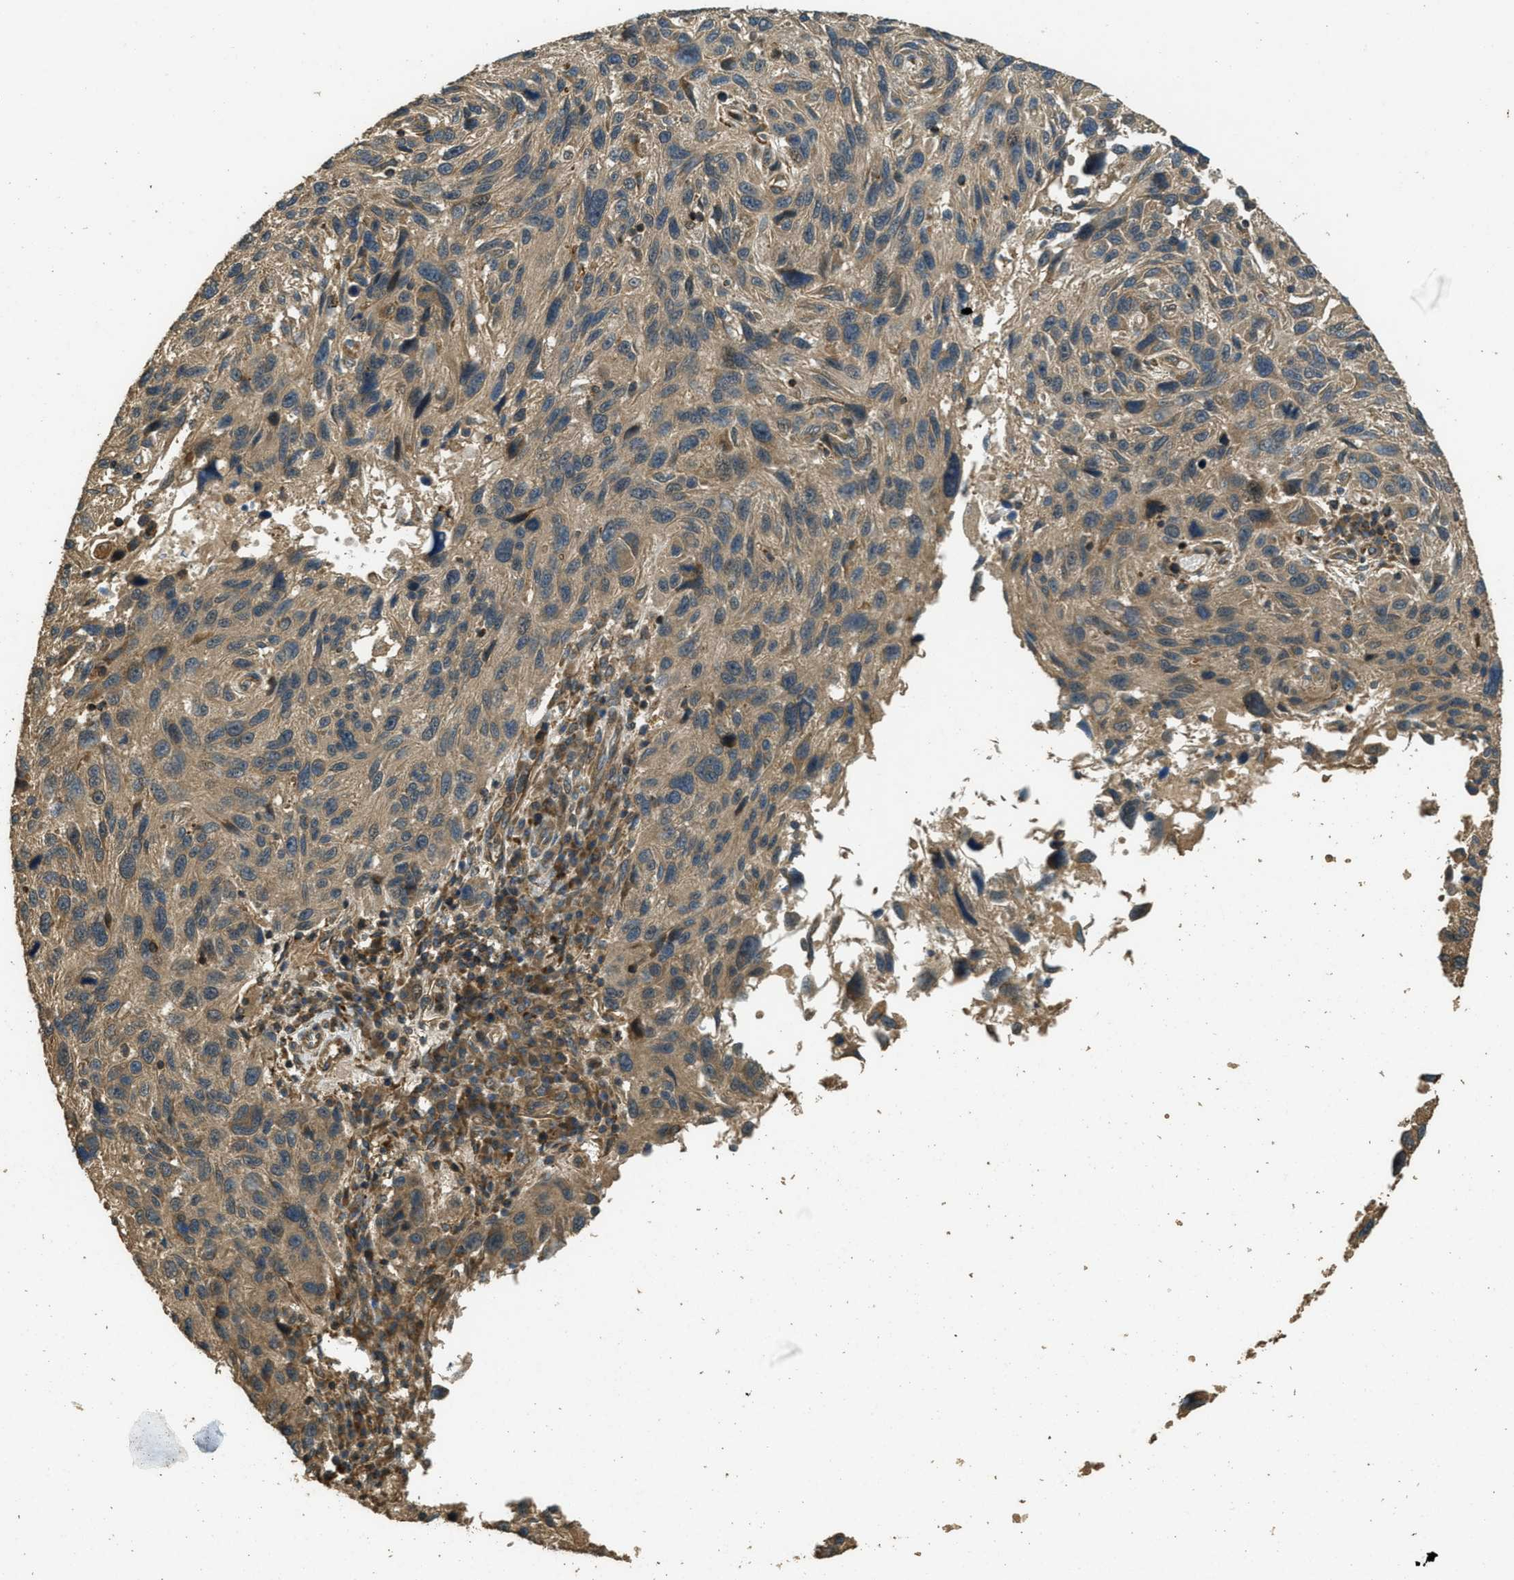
{"staining": {"intensity": "moderate", "quantity": ">75%", "location": "cytoplasmic/membranous"}, "tissue": "melanoma", "cell_type": "Tumor cells", "image_type": "cancer", "snomed": [{"axis": "morphology", "description": "Malignant melanoma, NOS"}, {"axis": "topography", "description": "Skin"}], "caption": "Immunohistochemical staining of human melanoma shows medium levels of moderate cytoplasmic/membranous positivity in about >75% of tumor cells.", "gene": "PPP6R3", "patient": {"sex": "male", "age": 53}}